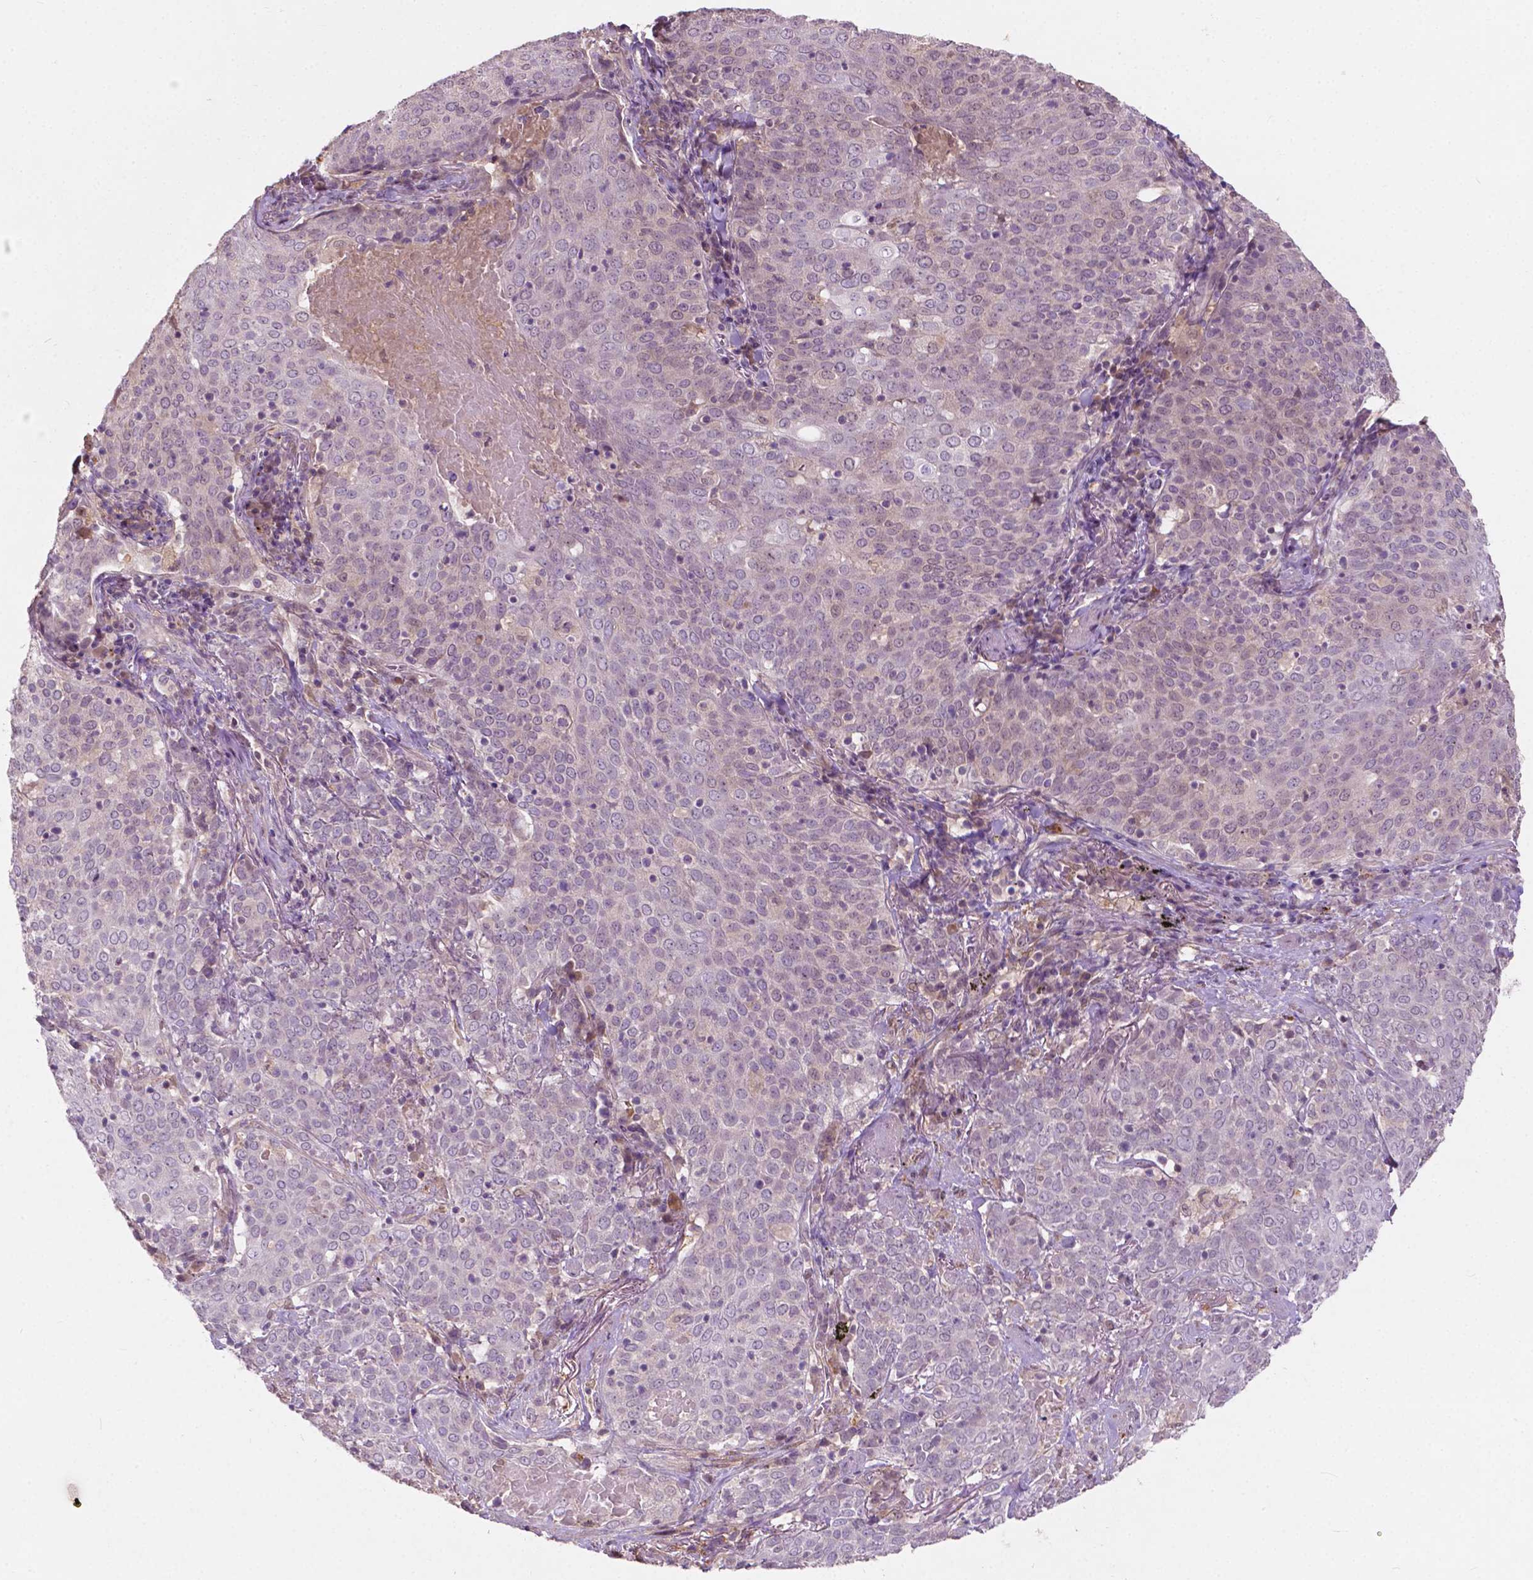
{"staining": {"intensity": "negative", "quantity": "none", "location": "none"}, "tissue": "lung cancer", "cell_type": "Tumor cells", "image_type": "cancer", "snomed": [{"axis": "morphology", "description": "Squamous cell carcinoma, NOS"}, {"axis": "topography", "description": "Lung"}], "caption": "Lung cancer was stained to show a protein in brown. There is no significant positivity in tumor cells.", "gene": "GPR37", "patient": {"sex": "male", "age": 82}}